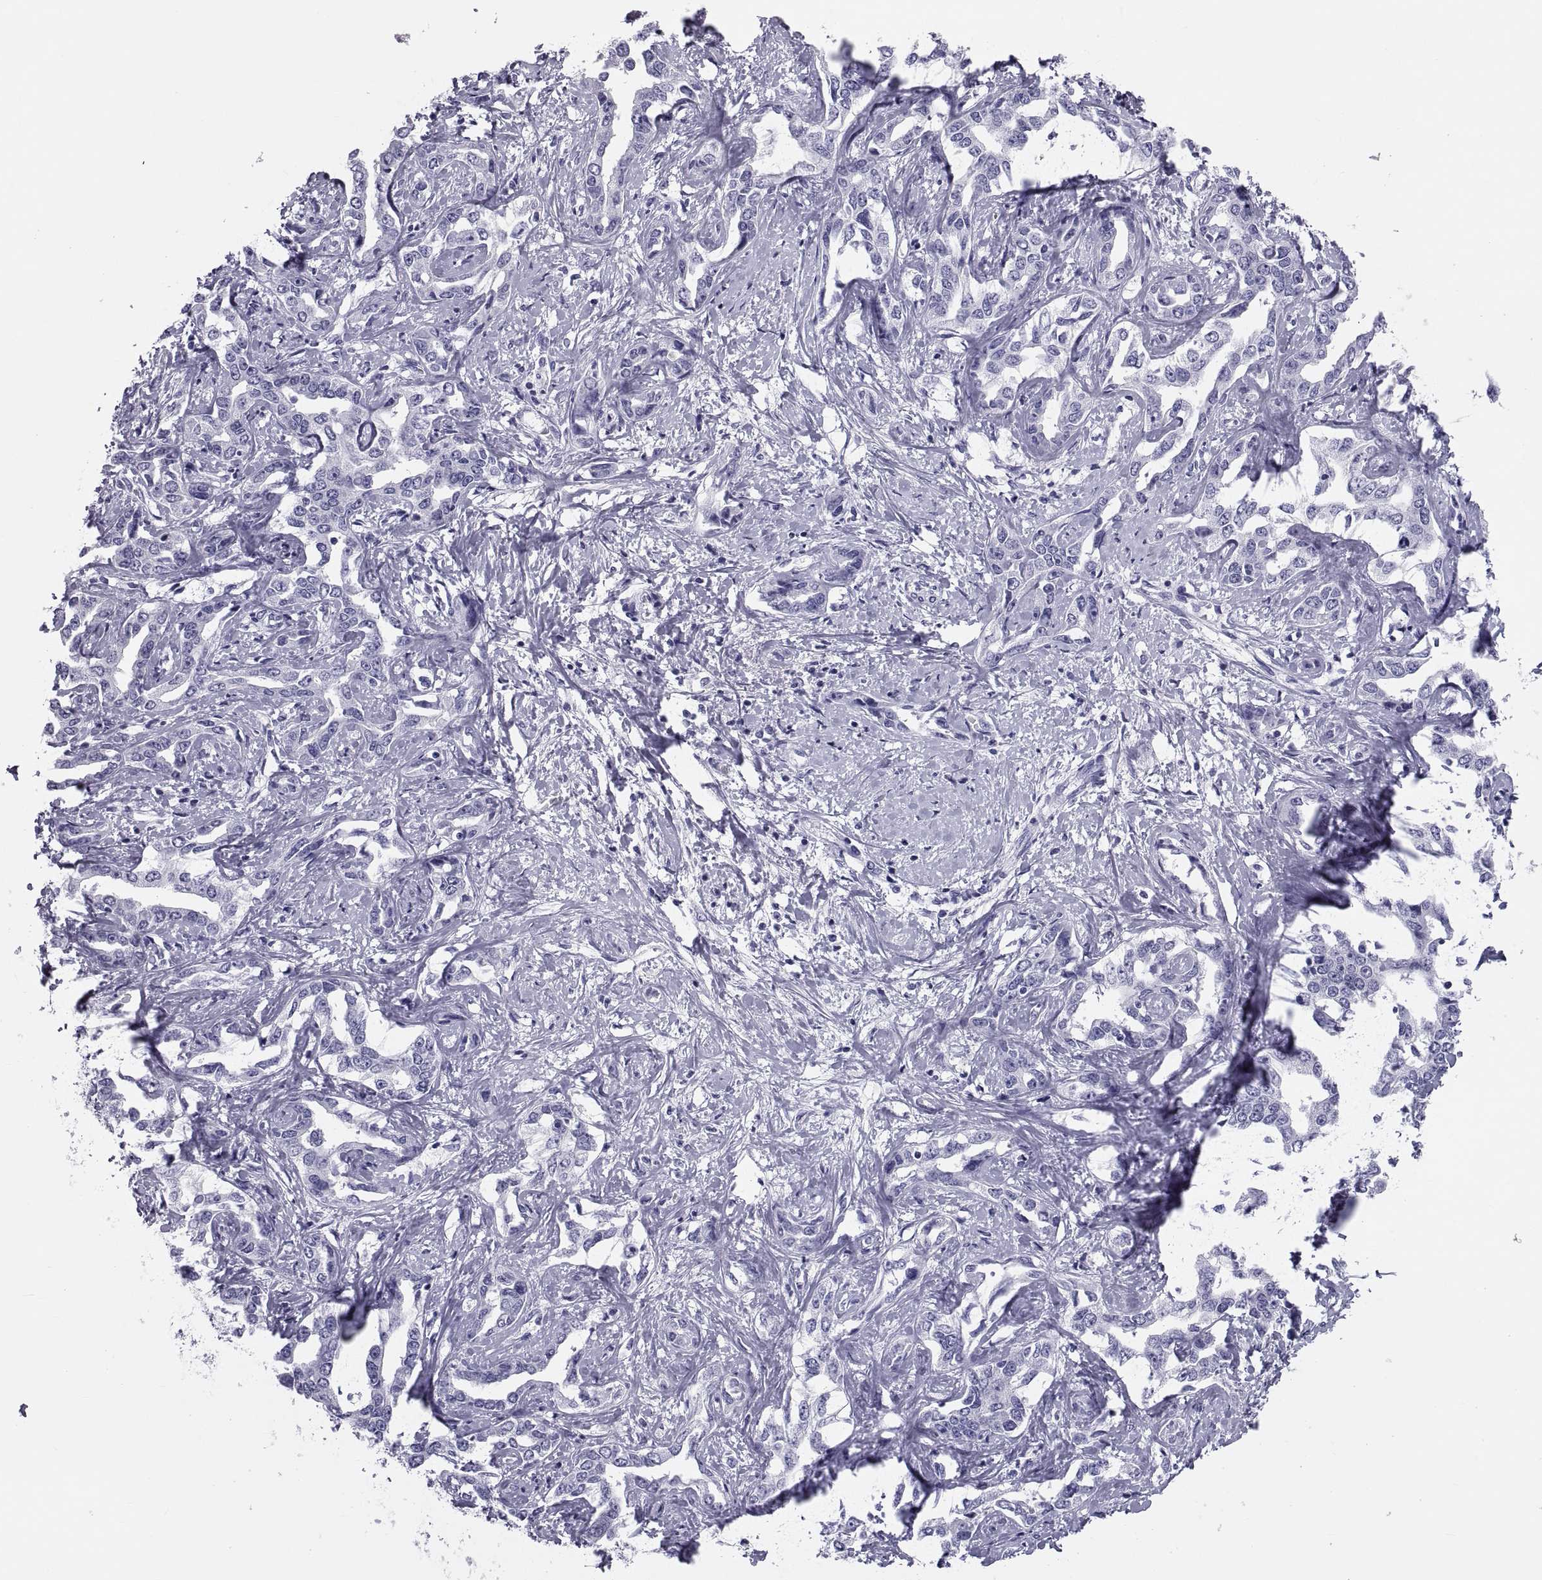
{"staining": {"intensity": "negative", "quantity": "none", "location": "none"}, "tissue": "liver cancer", "cell_type": "Tumor cells", "image_type": "cancer", "snomed": [{"axis": "morphology", "description": "Cholangiocarcinoma"}, {"axis": "topography", "description": "Liver"}], "caption": "Histopathology image shows no protein staining in tumor cells of liver cancer tissue. Brightfield microscopy of IHC stained with DAB (3,3'-diaminobenzidine) (brown) and hematoxylin (blue), captured at high magnification.", "gene": "DEFB129", "patient": {"sex": "male", "age": 59}}